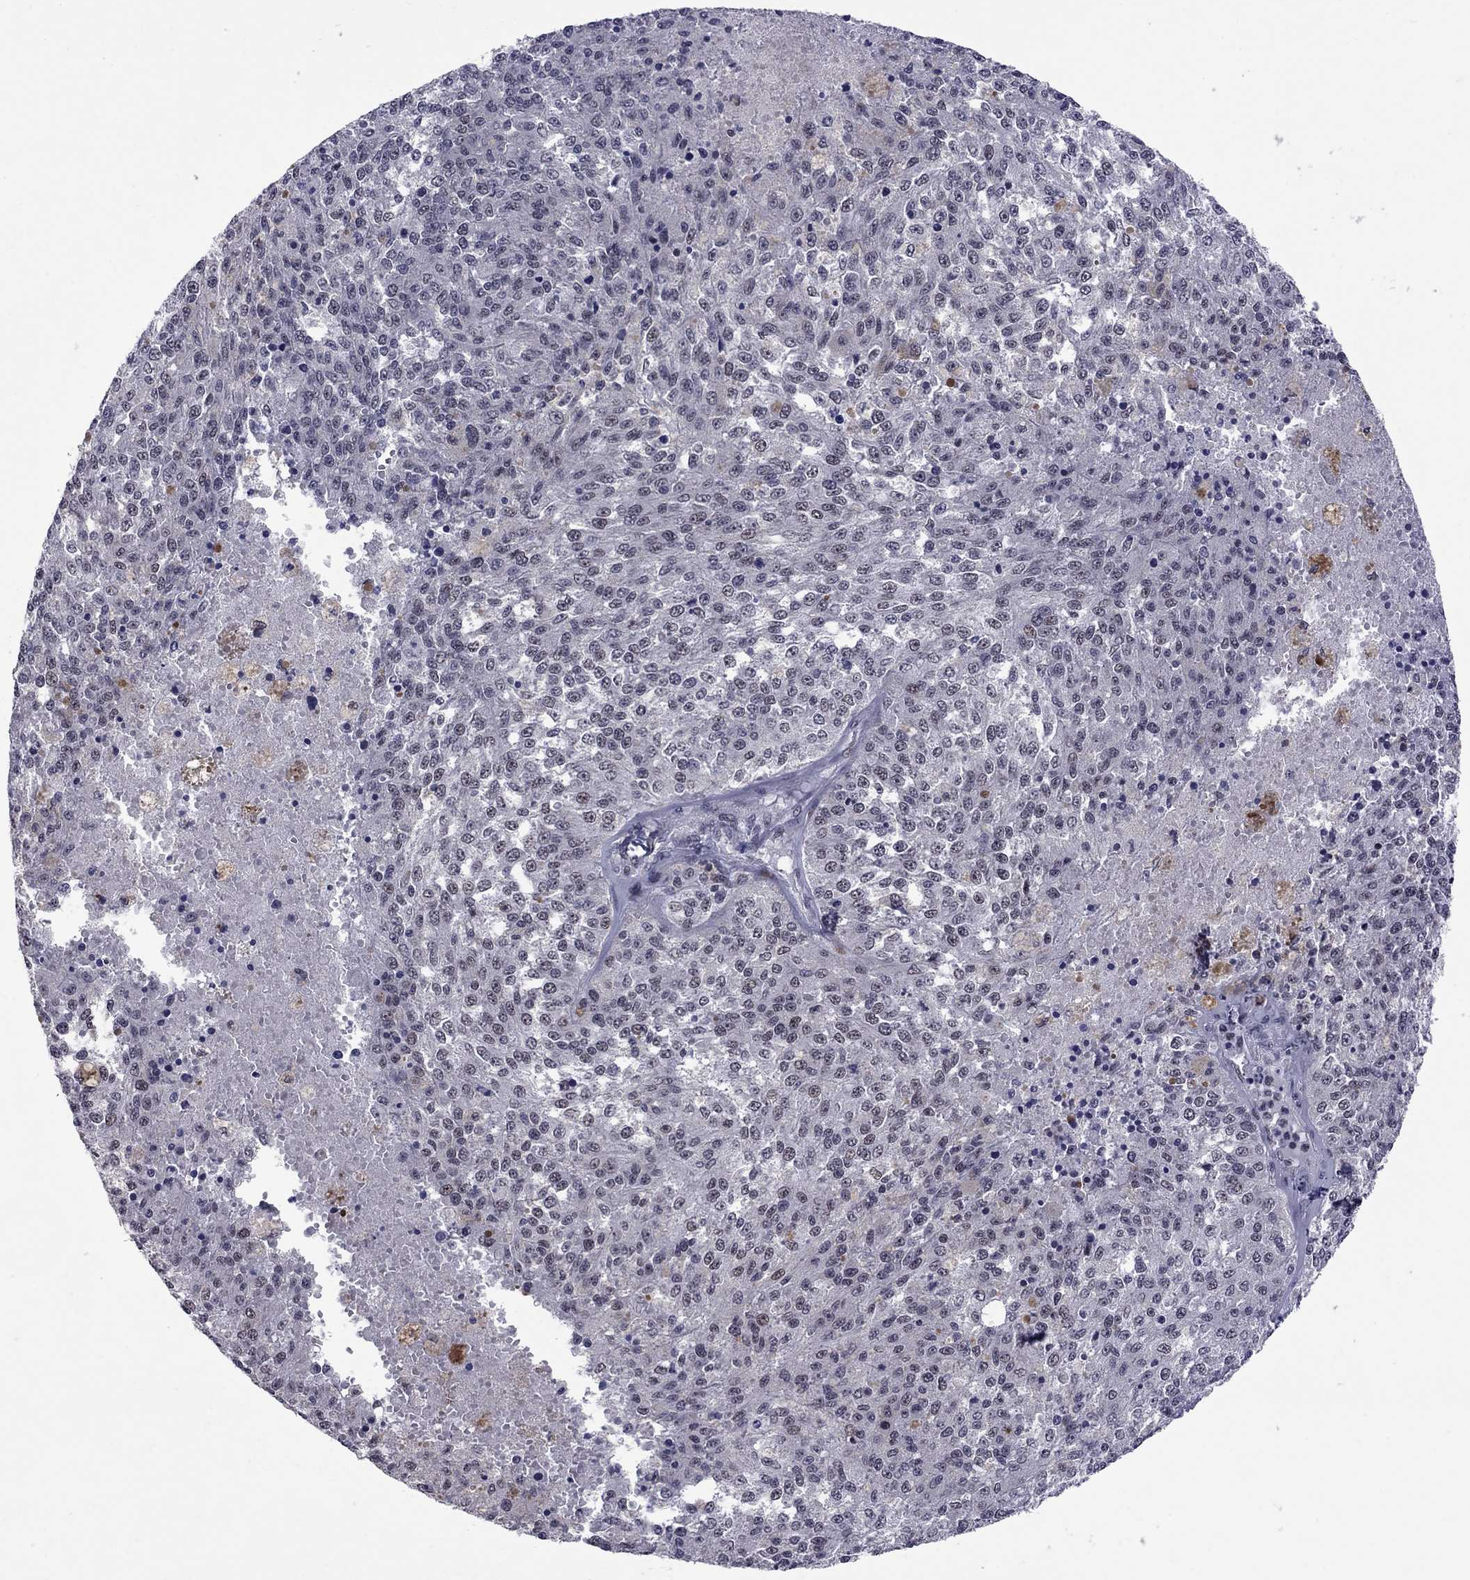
{"staining": {"intensity": "negative", "quantity": "none", "location": "none"}, "tissue": "melanoma", "cell_type": "Tumor cells", "image_type": "cancer", "snomed": [{"axis": "morphology", "description": "Malignant melanoma, Metastatic site"}, {"axis": "topography", "description": "Lymph node"}], "caption": "Tumor cells show no significant protein staining in melanoma.", "gene": "TAF9", "patient": {"sex": "female", "age": 64}}